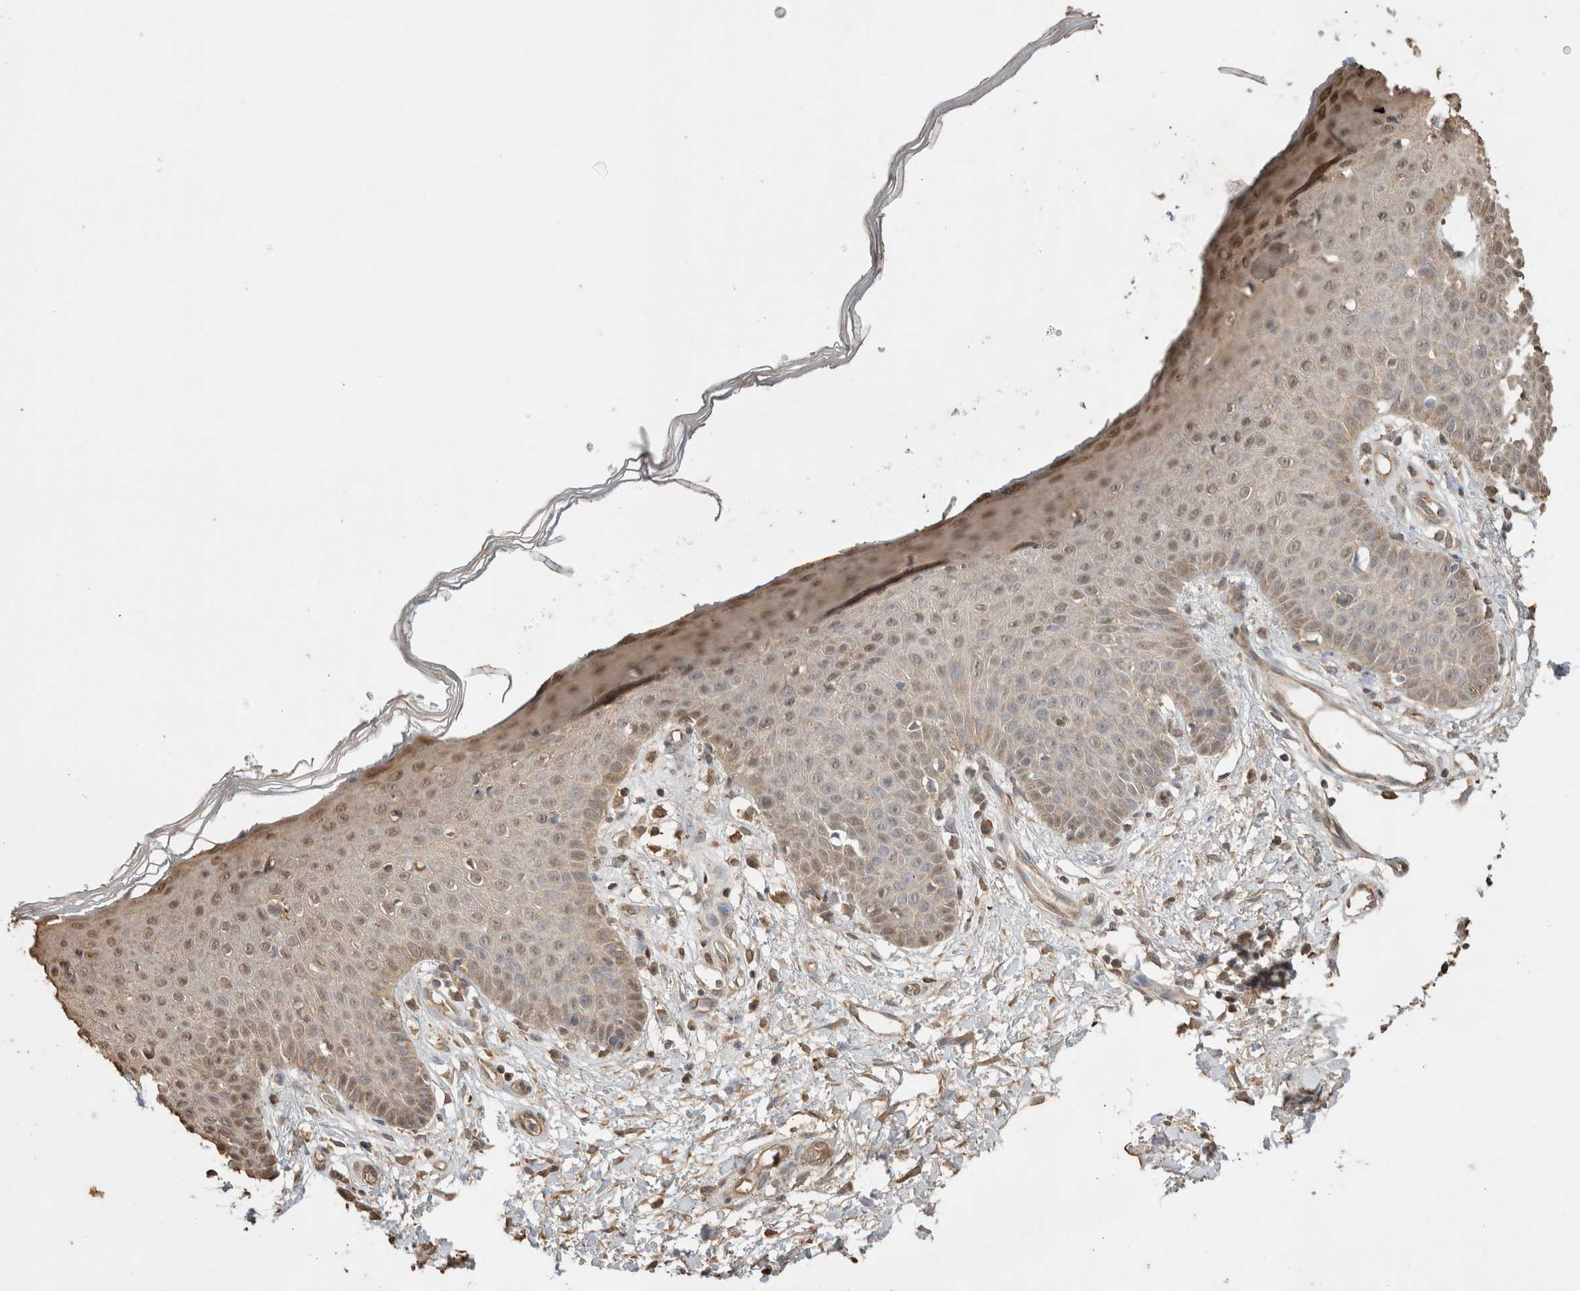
{"staining": {"intensity": "moderate", "quantity": ">75%", "location": "cytoplasmic/membranous"}, "tissue": "skin", "cell_type": "Fibroblasts", "image_type": "normal", "snomed": [{"axis": "morphology", "description": "Normal tissue, NOS"}, {"axis": "morphology", "description": "Inflammation, NOS"}, {"axis": "topography", "description": "Skin"}], "caption": "Immunohistochemical staining of normal human skin displays moderate cytoplasmic/membranous protein expression in about >75% of fibroblasts. (DAB (3,3'-diaminobenzidine) IHC with brightfield microscopy, high magnification).", "gene": "YWHAH", "patient": {"sex": "female", "age": 44}}